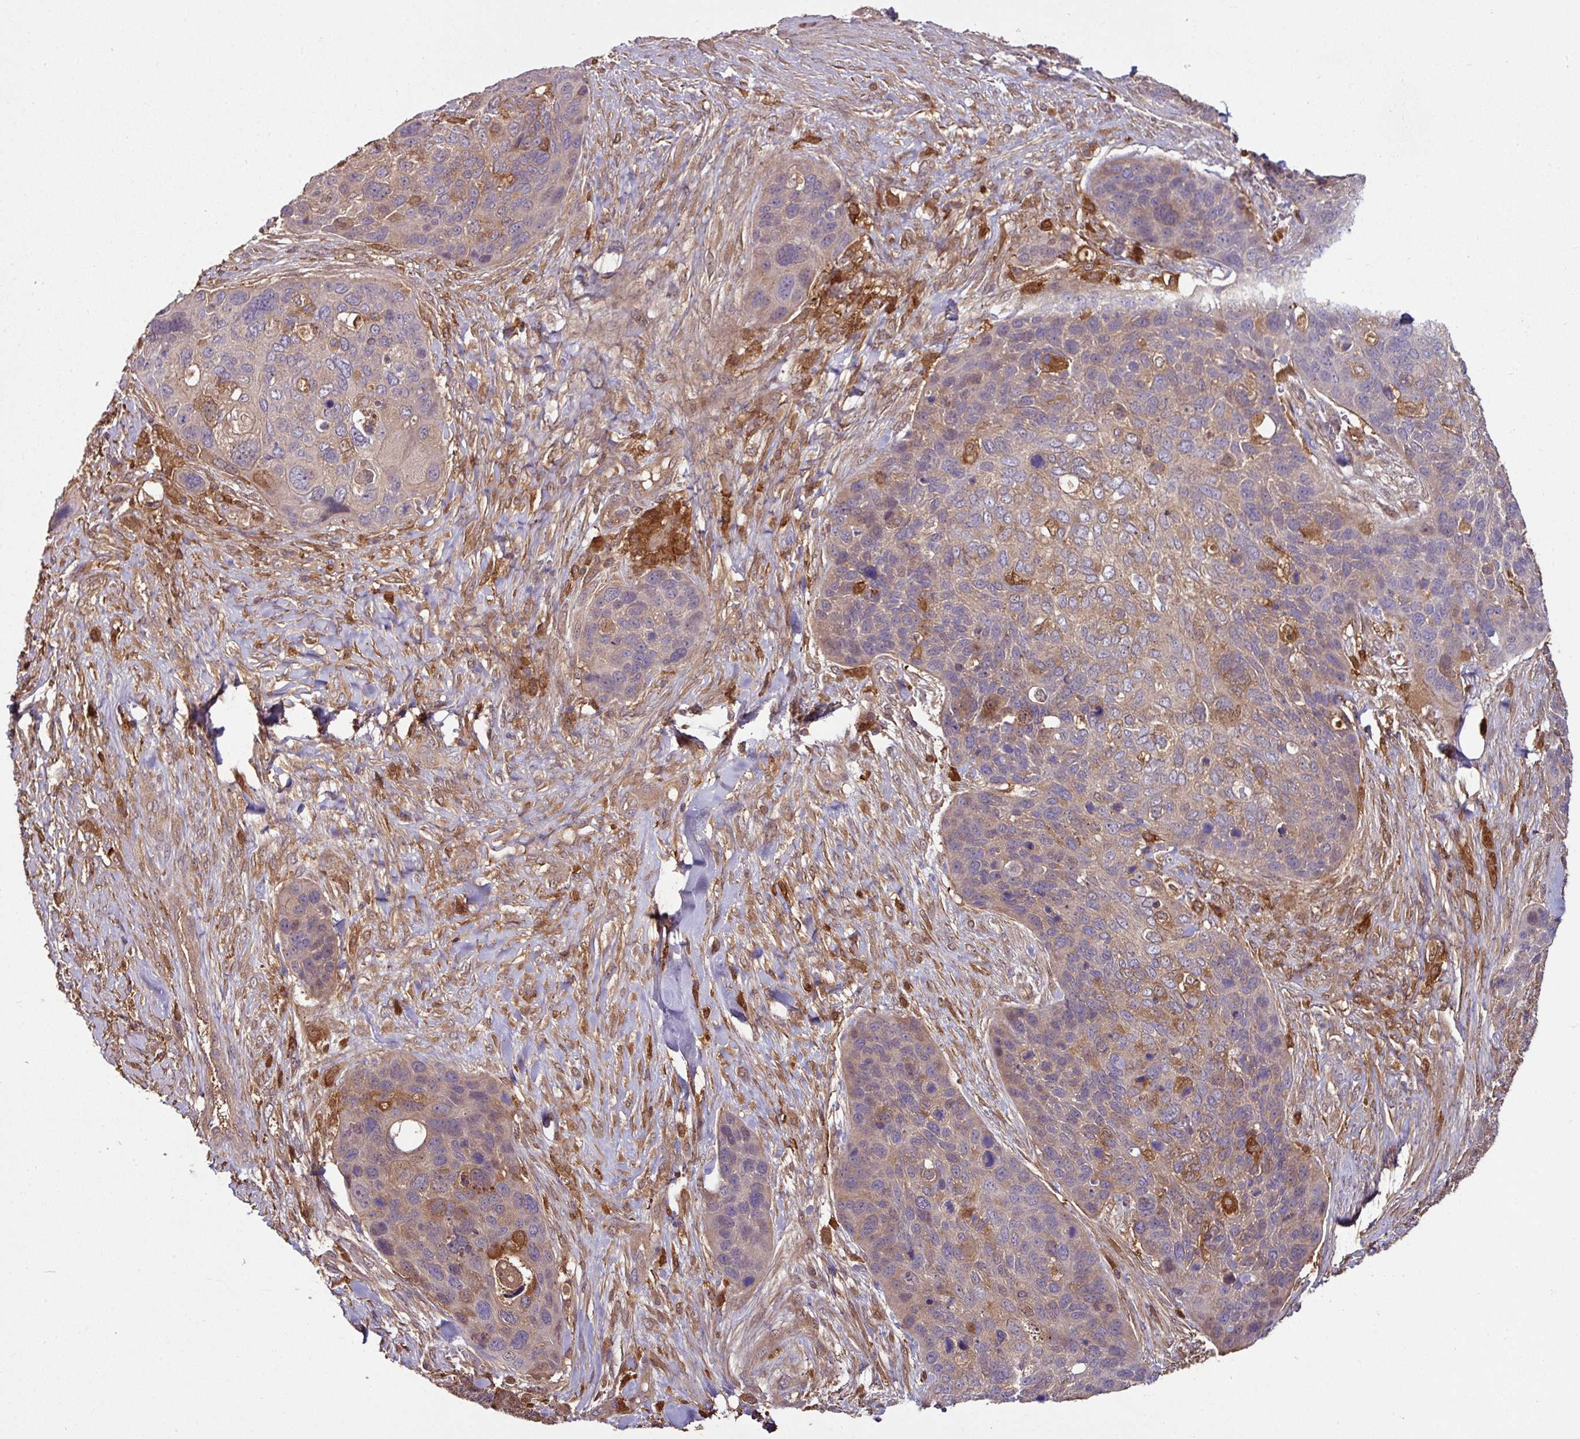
{"staining": {"intensity": "moderate", "quantity": "<25%", "location": "cytoplasmic/membranous"}, "tissue": "skin cancer", "cell_type": "Tumor cells", "image_type": "cancer", "snomed": [{"axis": "morphology", "description": "Basal cell carcinoma"}, {"axis": "topography", "description": "Skin"}], "caption": "Immunohistochemistry micrograph of neoplastic tissue: human skin cancer (basal cell carcinoma) stained using immunohistochemistry reveals low levels of moderate protein expression localized specifically in the cytoplasmic/membranous of tumor cells, appearing as a cytoplasmic/membranous brown color.", "gene": "GNPDA1", "patient": {"sex": "female", "age": 74}}